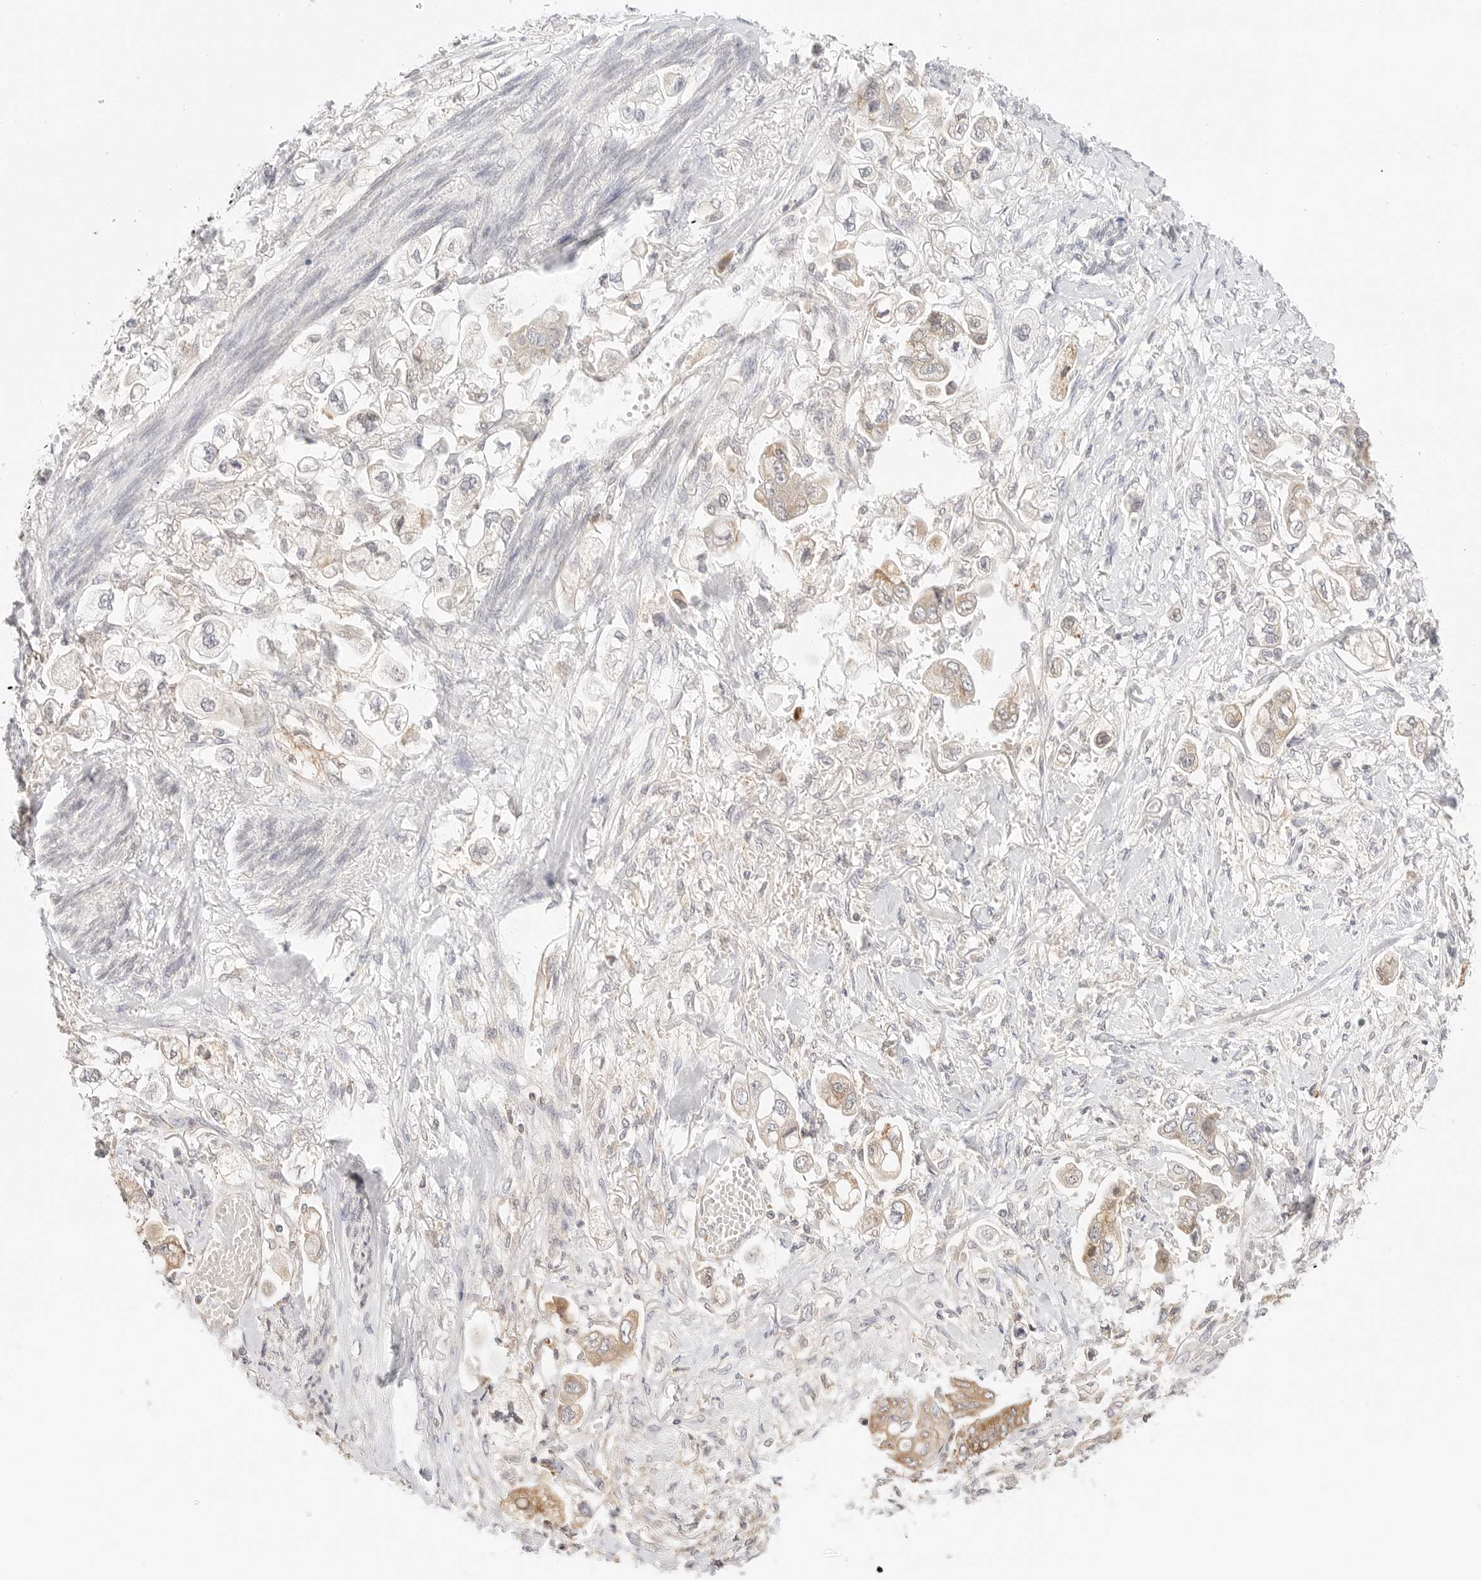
{"staining": {"intensity": "moderate", "quantity": "<25%", "location": "cytoplasmic/membranous"}, "tissue": "stomach cancer", "cell_type": "Tumor cells", "image_type": "cancer", "snomed": [{"axis": "morphology", "description": "Adenocarcinoma, NOS"}, {"axis": "topography", "description": "Stomach"}], "caption": "IHC histopathology image of stomach adenocarcinoma stained for a protein (brown), which exhibits low levels of moderate cytoplasmic/membranous expression in about <25% of tumor cells.", "gene": "ERO1B", "patient": {"sex": "male", "age": 62}}